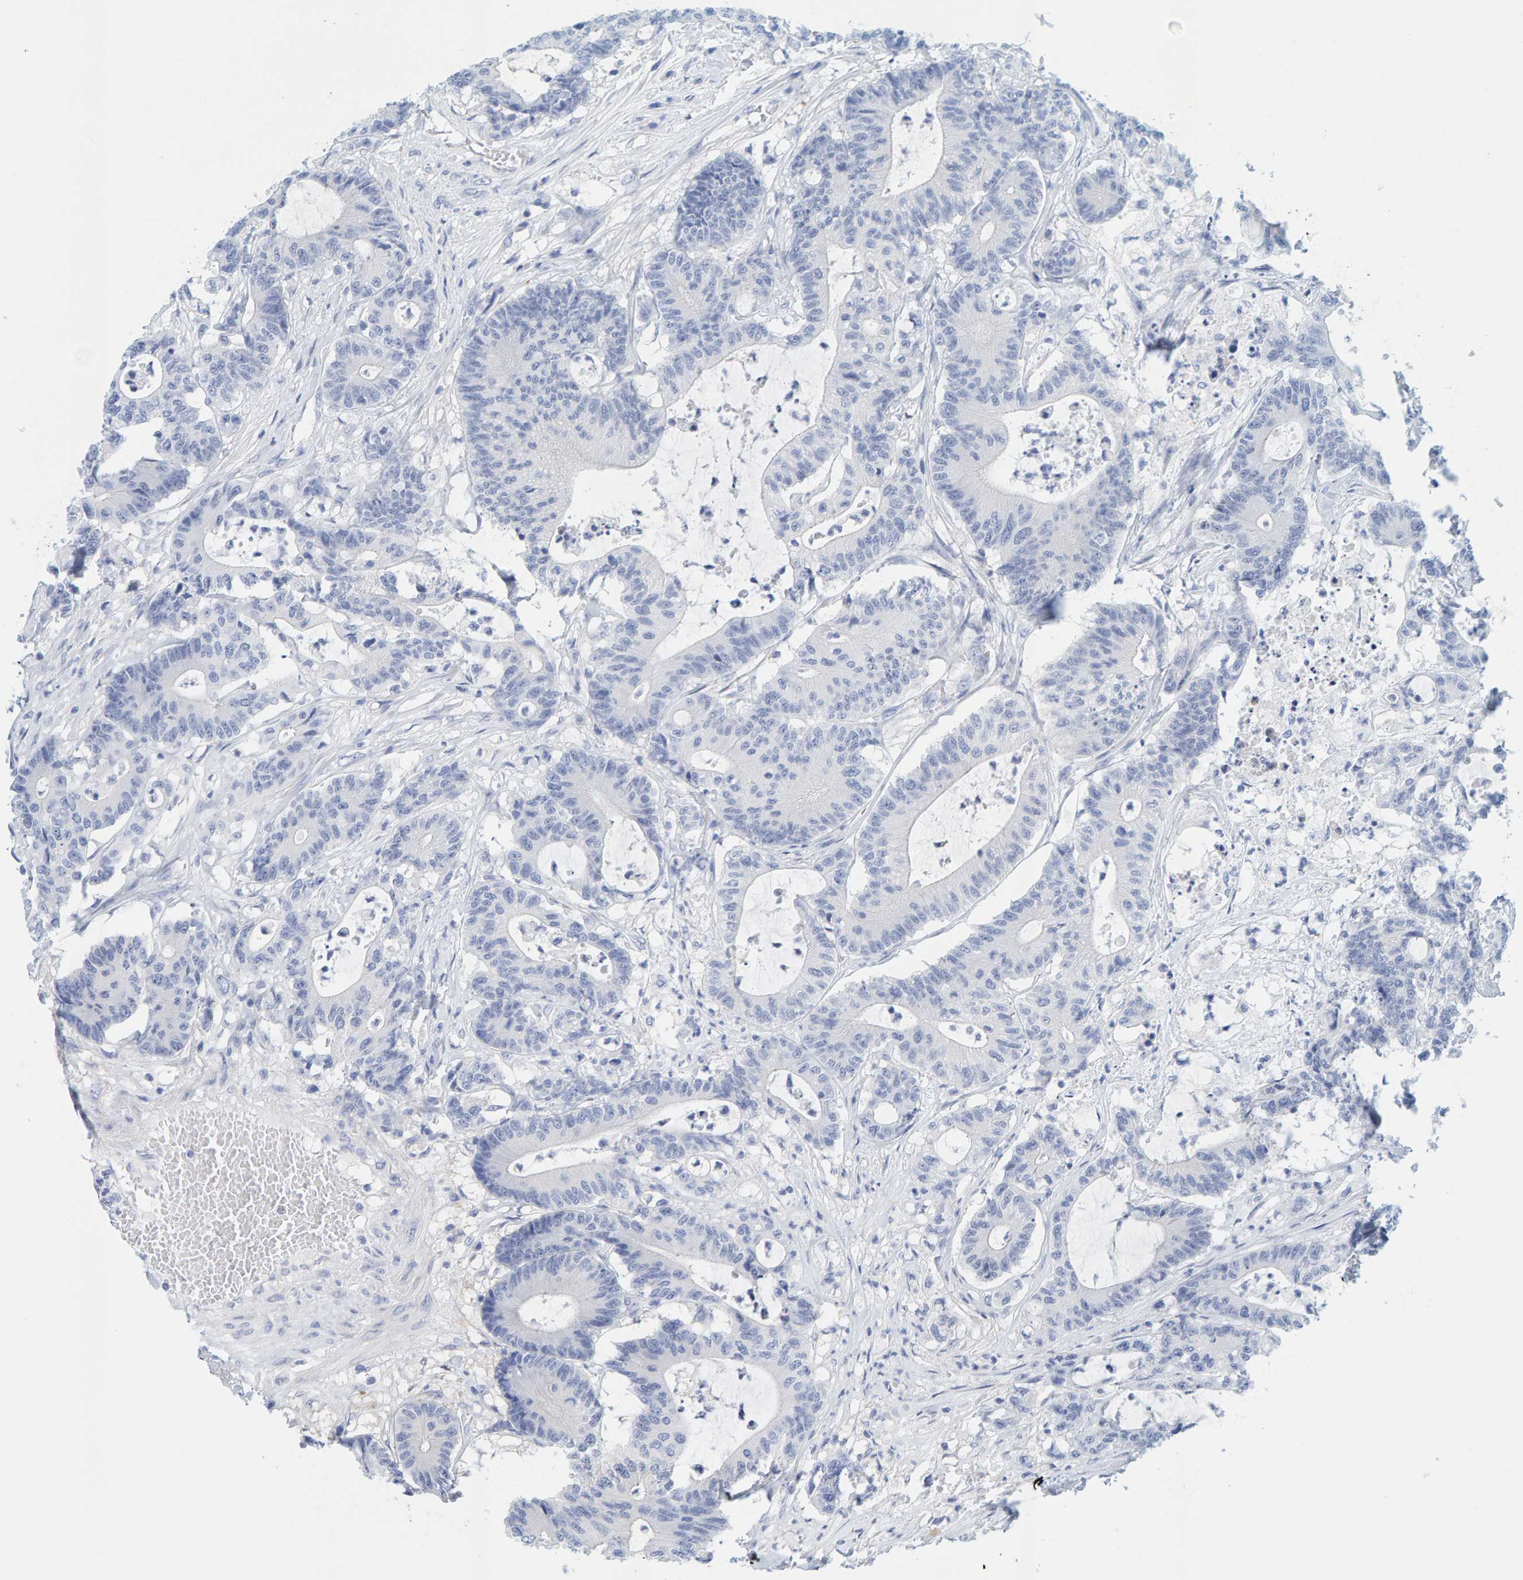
{"staining": {"intensity": "negative", "quantity": "none", "location": "none"}, "tissue": "colorectal cancer", "cell_type": "Tumor cells", "image_type": "cancer", "snomed": [{"axis": "morphology", "description": "Adenocarcinoma, NOS"}, {"axis": "topography", "description": "Colon"}], "caption": "This is a histopathology image of immunohistochemistry (IHC) staining of adenocarcinoma (colorectal), which shows no staining in tumor cells.", "gene": "KLHL11", "patient": {"sex": "female", "age": 84}}